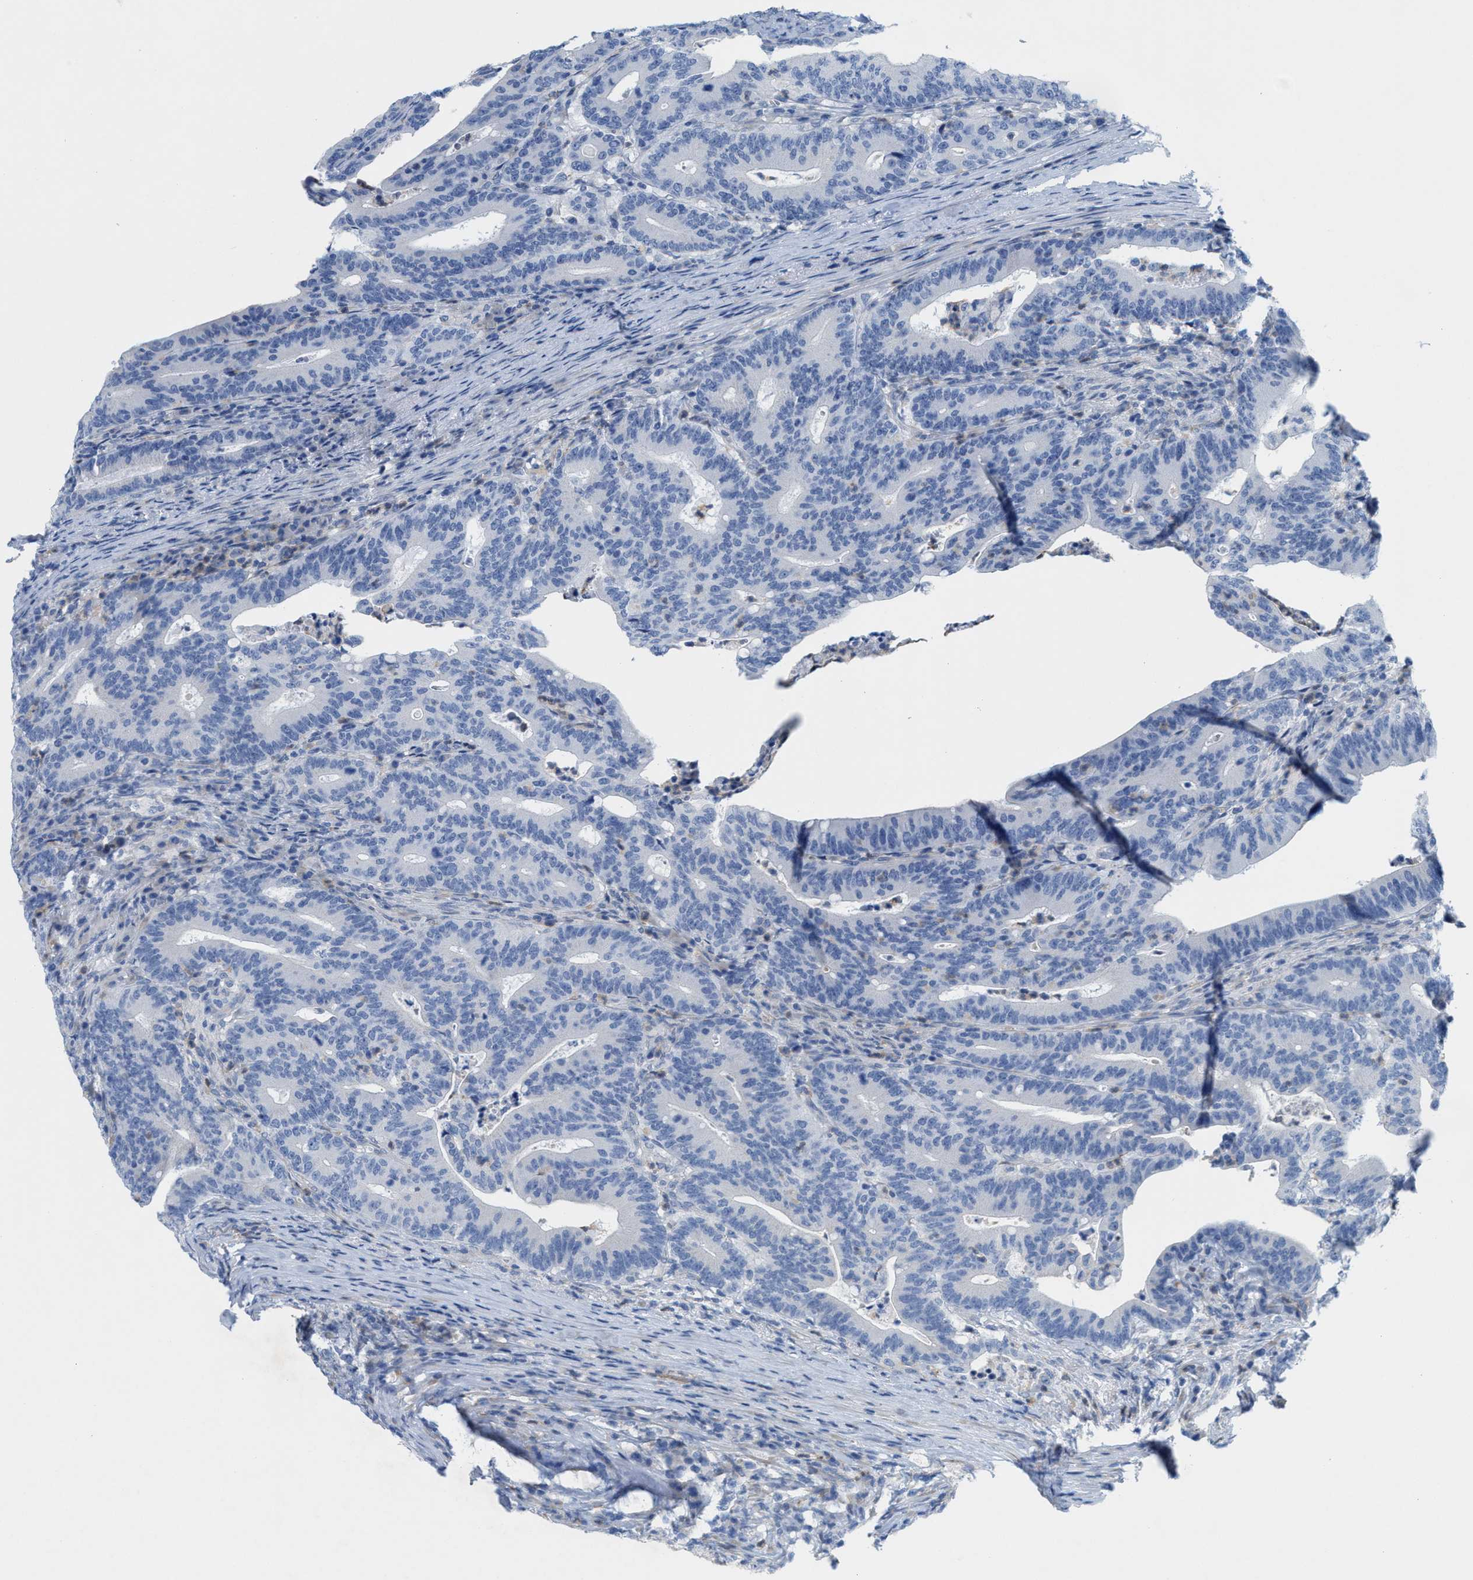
{"staining": {"intensity": "negative", "quantity": "none", "location": "none"}, "tissue": "colorectal cancer", "cell_type": "Tumor cells", "image_type": "cancer", "snomed": [{"axis": "morphology", "description": "Adenocarcinoma, NOS"}, {"axis": "topography", "description": "Colon"}], "caption": "A high-resolution micrograph shows IHC staining of colorectal cancer (adenocarcinoma), which shows no significant staining in tumor cells. The staining was performed using DAB to visualize the protein expression in brown, while the nuclei were stained in blue with hematoxylin (Magnification: 20x).", "gene": "CPA2", "patient": {"sex": "female", "age": 66}}